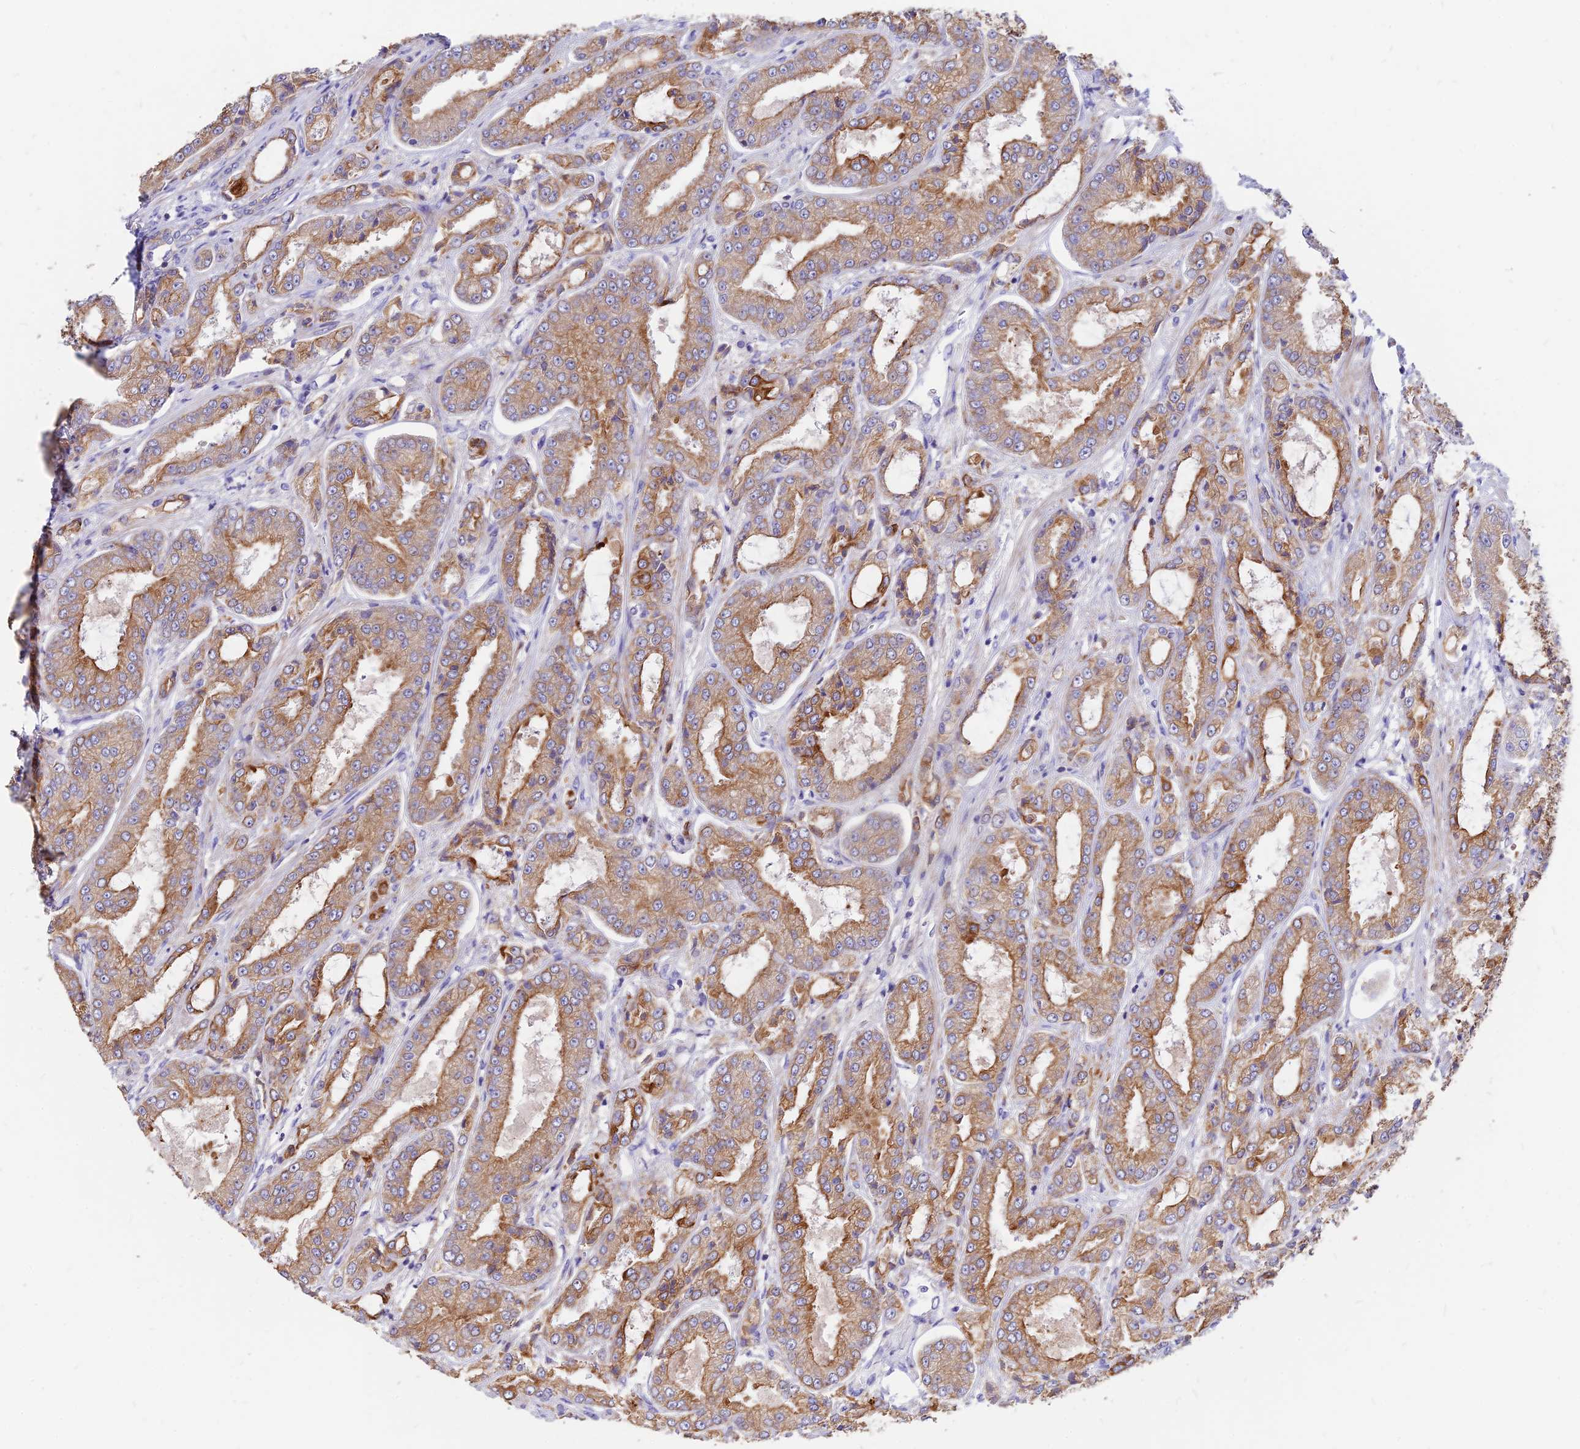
{"staining": {"intensity": "moderate", "quantity": ">75%", "location": "cytoplasmic/membranous"}, "tissue": "prostate cancer", "cell_type": "Tumor cells", "image_type": "cancer", "snomed": [{"axis": "morphology", "description": "Adenocarcinoma, High grade"}, {"axis": "topography", "description": "Prostate"}], "caption": "Protein expression analysis of prostate cancer reveals moderate cytoplasmic/membranous staining in approximately >75% of tumor cells.", "gene": "DENND2D", "patient": {"sex": "male", "age": 71}}